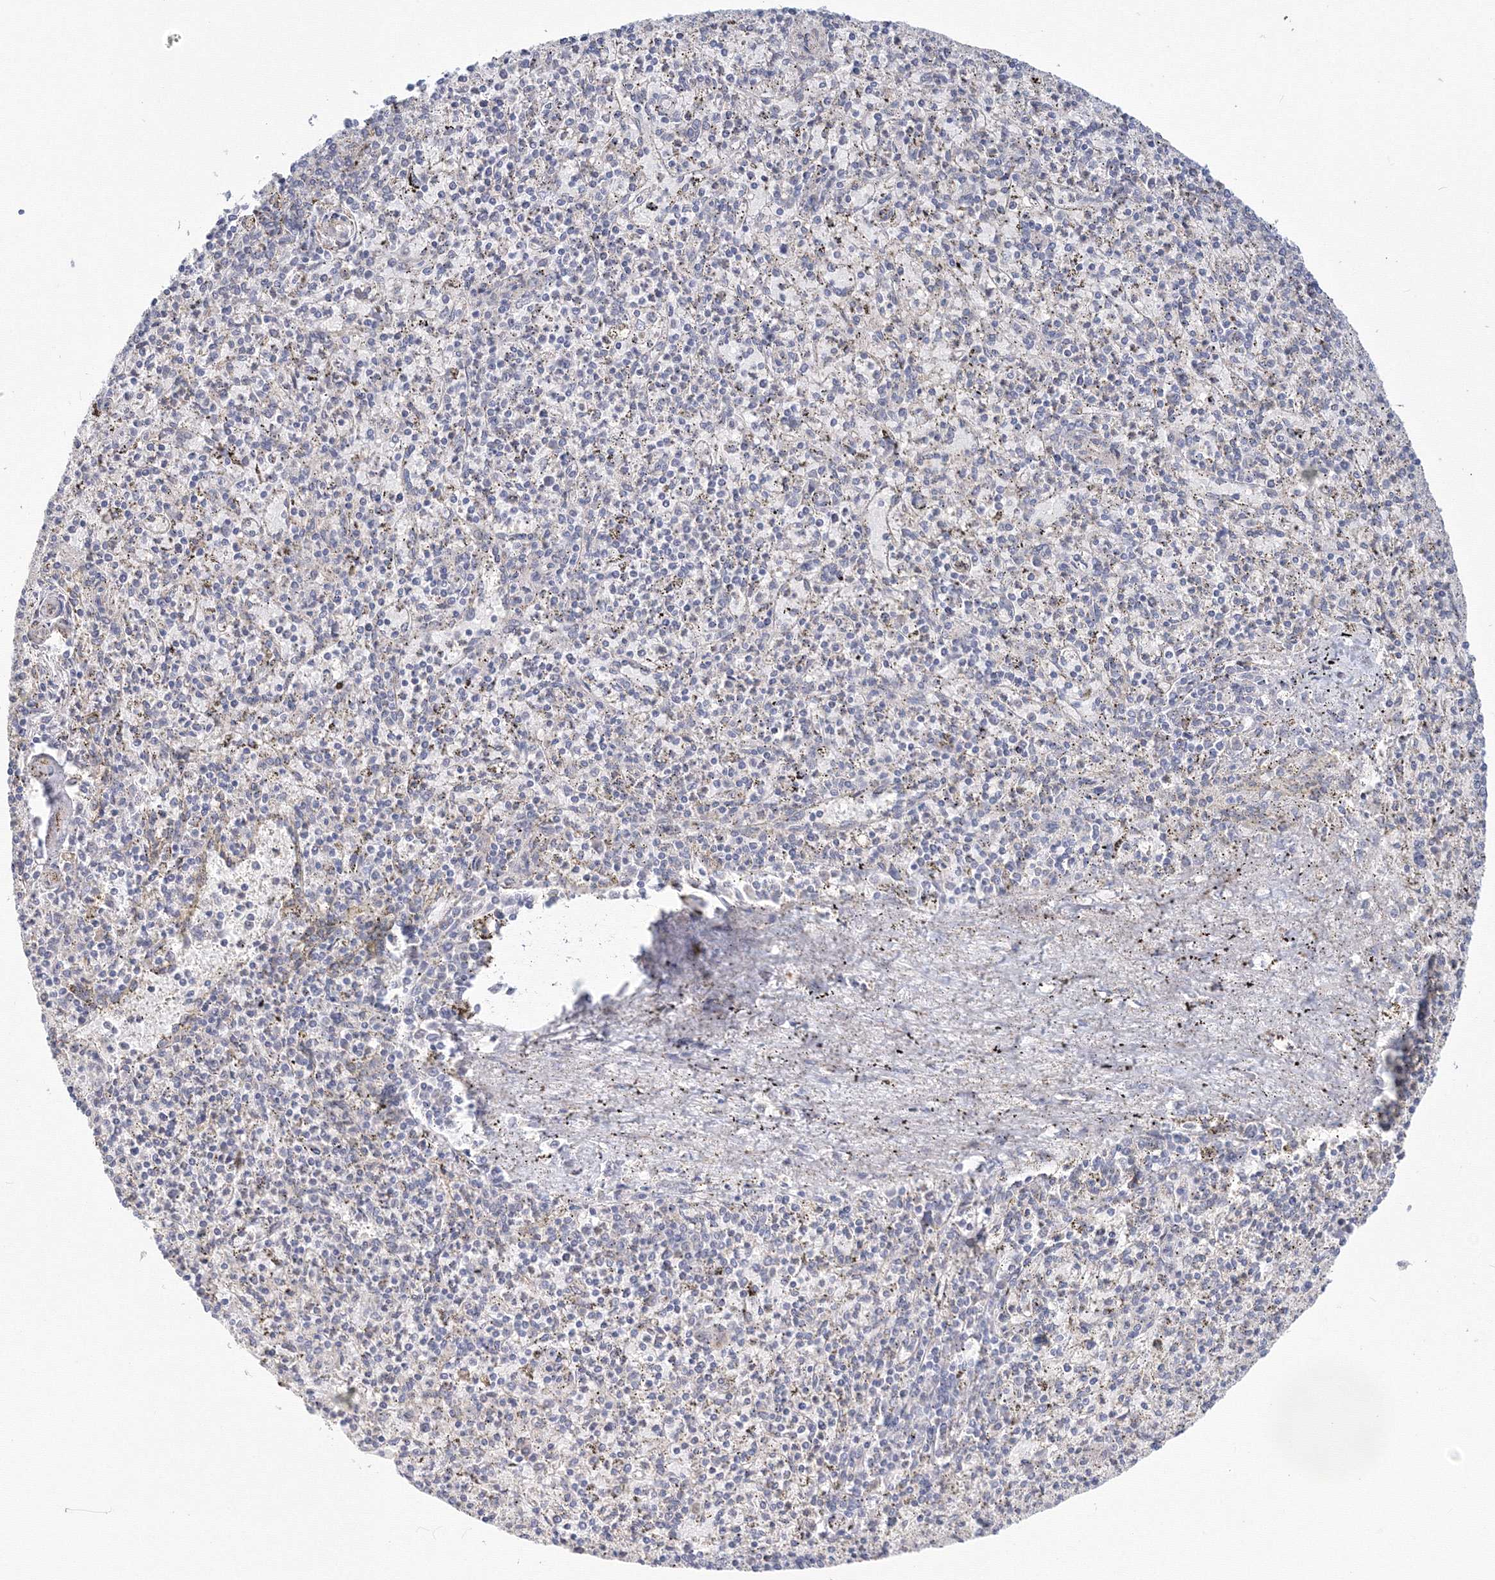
{"staining": {"intensity": "negative", "quantity": "none", "location": "none"}, "tissue": "spleen", "cell_type": "Cells in red pulp", "image_type": "normal", "snomed": [{"axis": "morphology", "description": "Normal tissue, NOS"}, {"axis": "topography", "description": "Spleen"}], "caption": "DAB immunohistochemical staining of normal human spleen shows no significant expression in cells in red pulp. (IHC, brightfield microscopy, high magnification).", "gene": "DHRS12", "patient": {"sex": "male", "age": 72}}